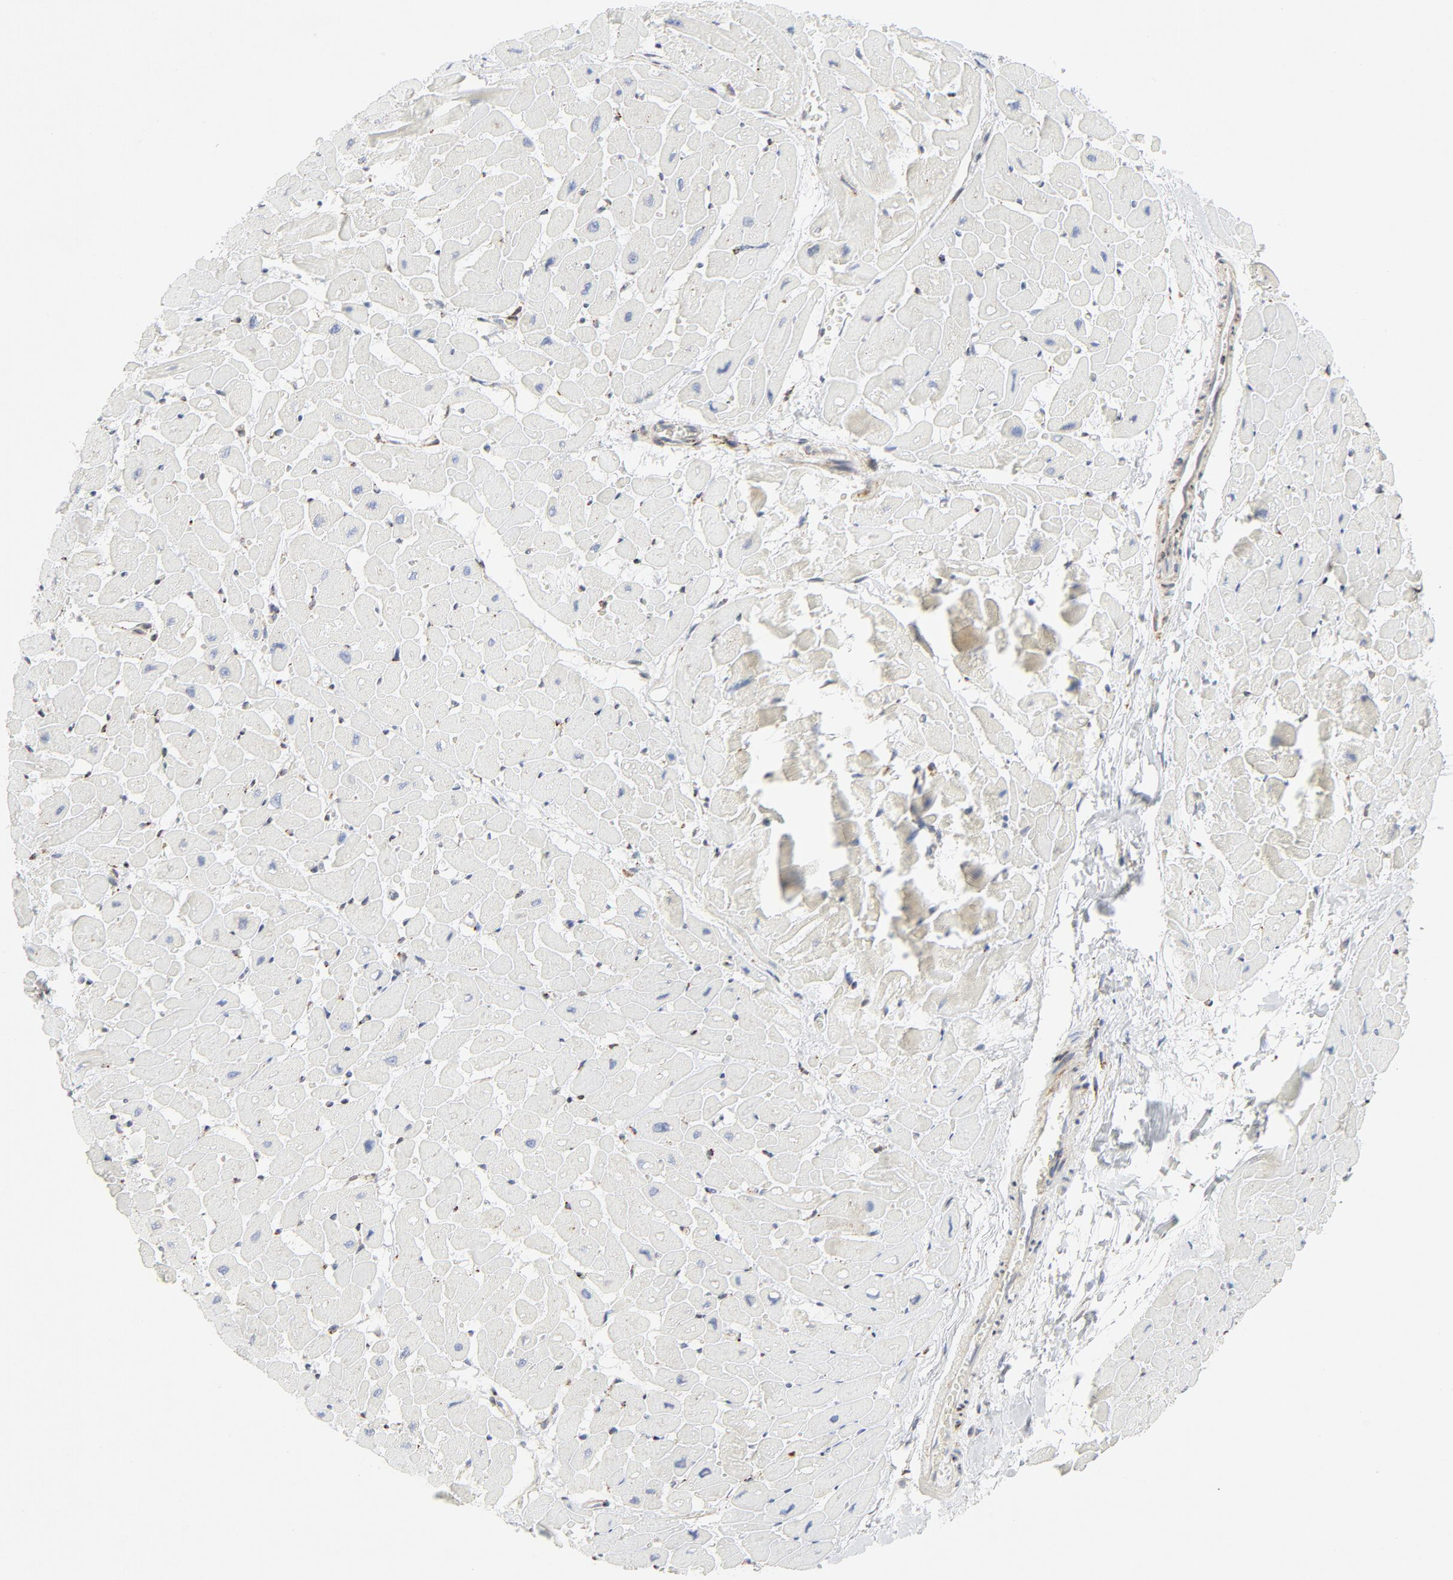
{"staining": {"intensity": "negative", "quantity": "none", "location": "none"}, "tissue": "heart muscle", "cell_type": "Cardiomyocytes", "image_type": "normal", "snomed": [{"axis": "morphology", "description": "Normal tissue, NOS"}, {"axis": "topography", "description": "Heart"}], "caption": "Cardiomyocytes are negative for brown protein staining in unremarkable heart muscle. (DAB immunohistochemistry (IHC), high magnification).", "gene": "LRP6", "patient": {"sex": "male", "age": 45}}